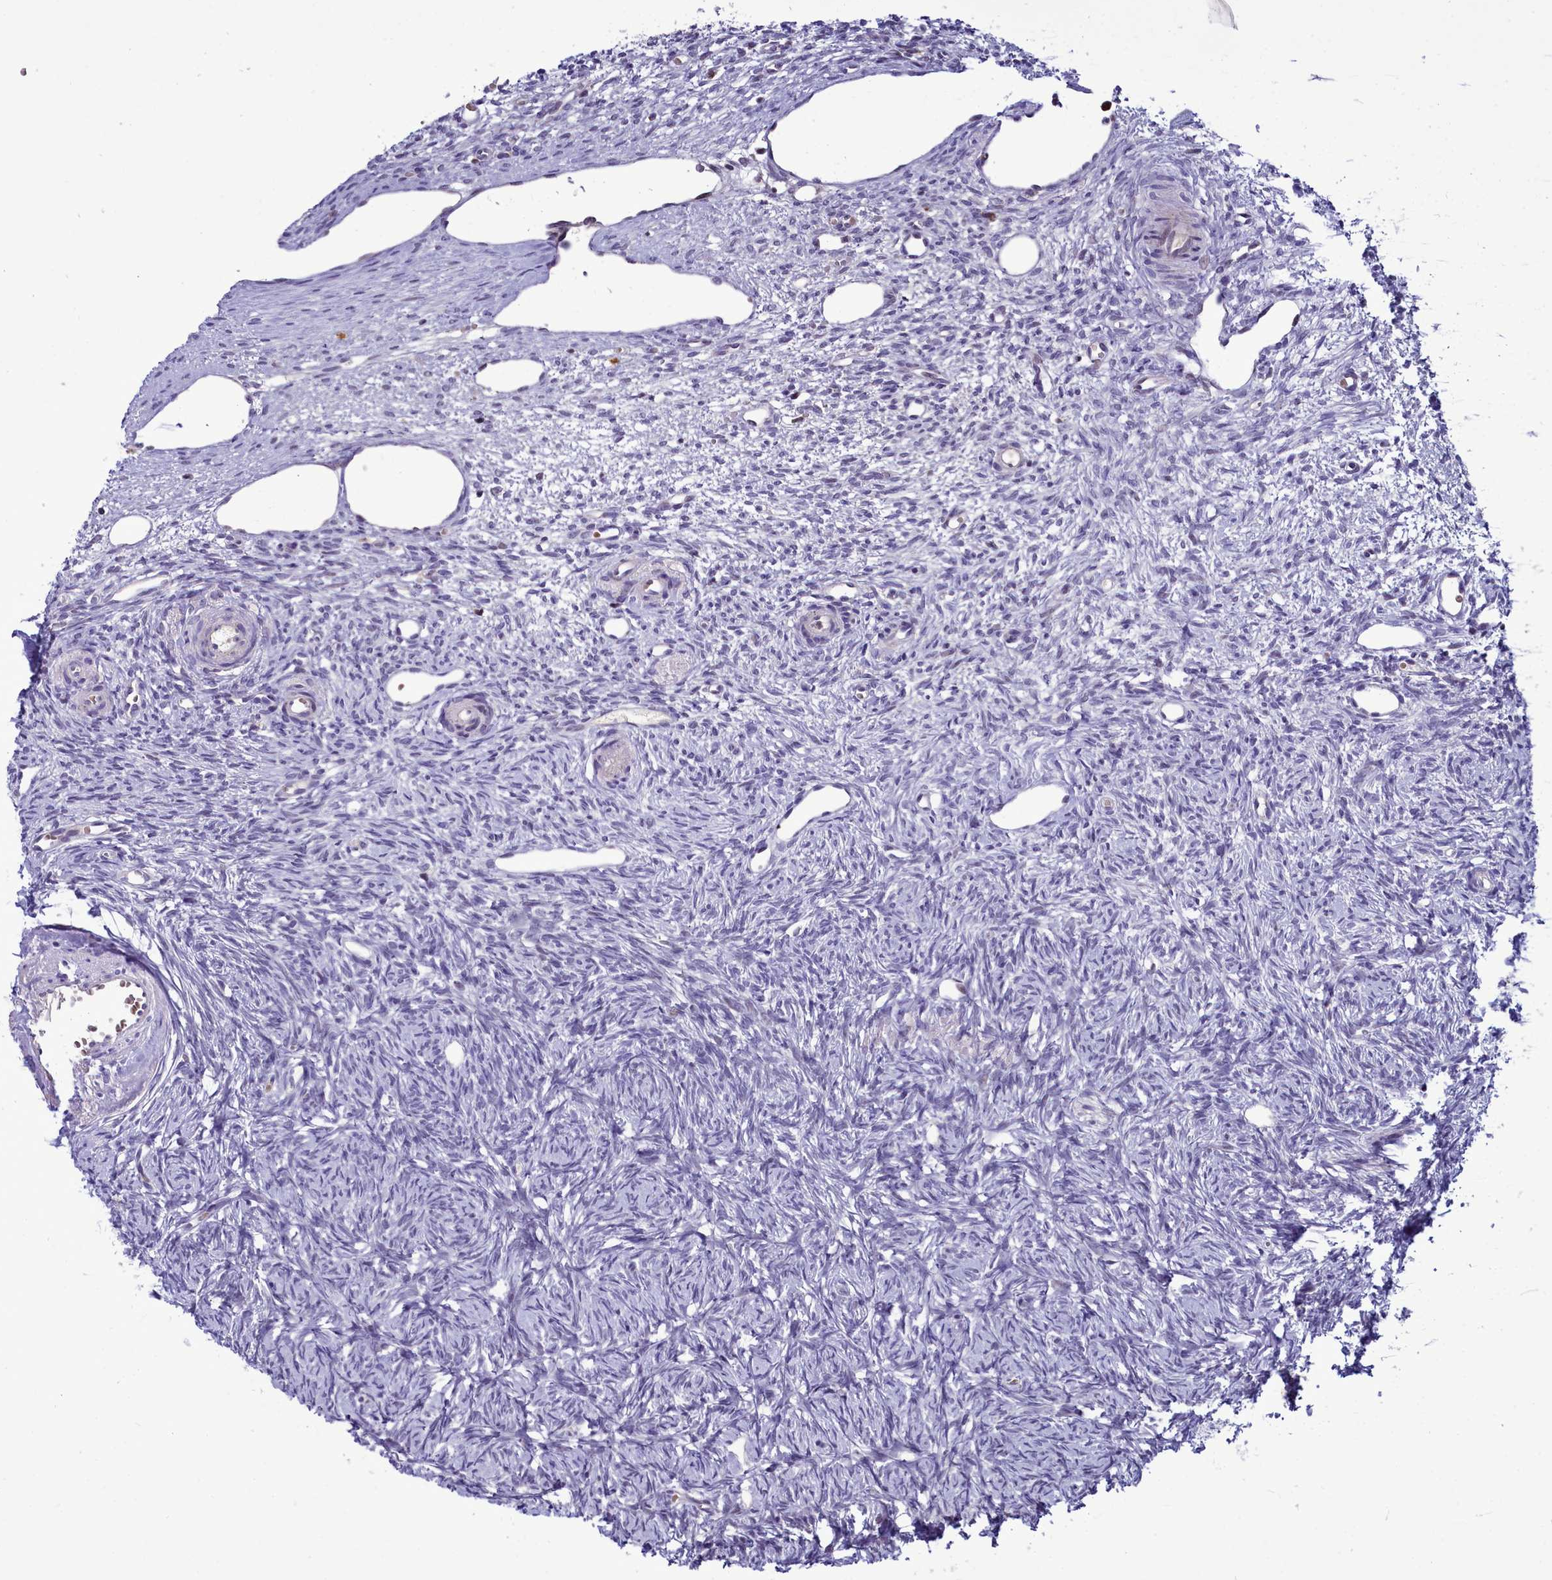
{"staining": {"intensity": "negative", "quantity": "none", "location": "none"}, "tissue": "ovary", "cell_type": "Ovarian stroma cells", "image_type": "normal", "snomed": [{"axis": "morphology", "description": "Normal tissue, NOS"}, {"axis": "topography", "description": "Ovary"}], "caption": "An image of ovary stained for a protein exhibits no brown staining in ovarian stroma cells. Brightfield microscopy of immunohistochemistry stained with DAB (3,3'-diaminobenzidine) (brown) and hematoxylin (blue), captured at high magnification.", "gene": "POM121L2", "patient": {"sex": "female", "age": 51}}